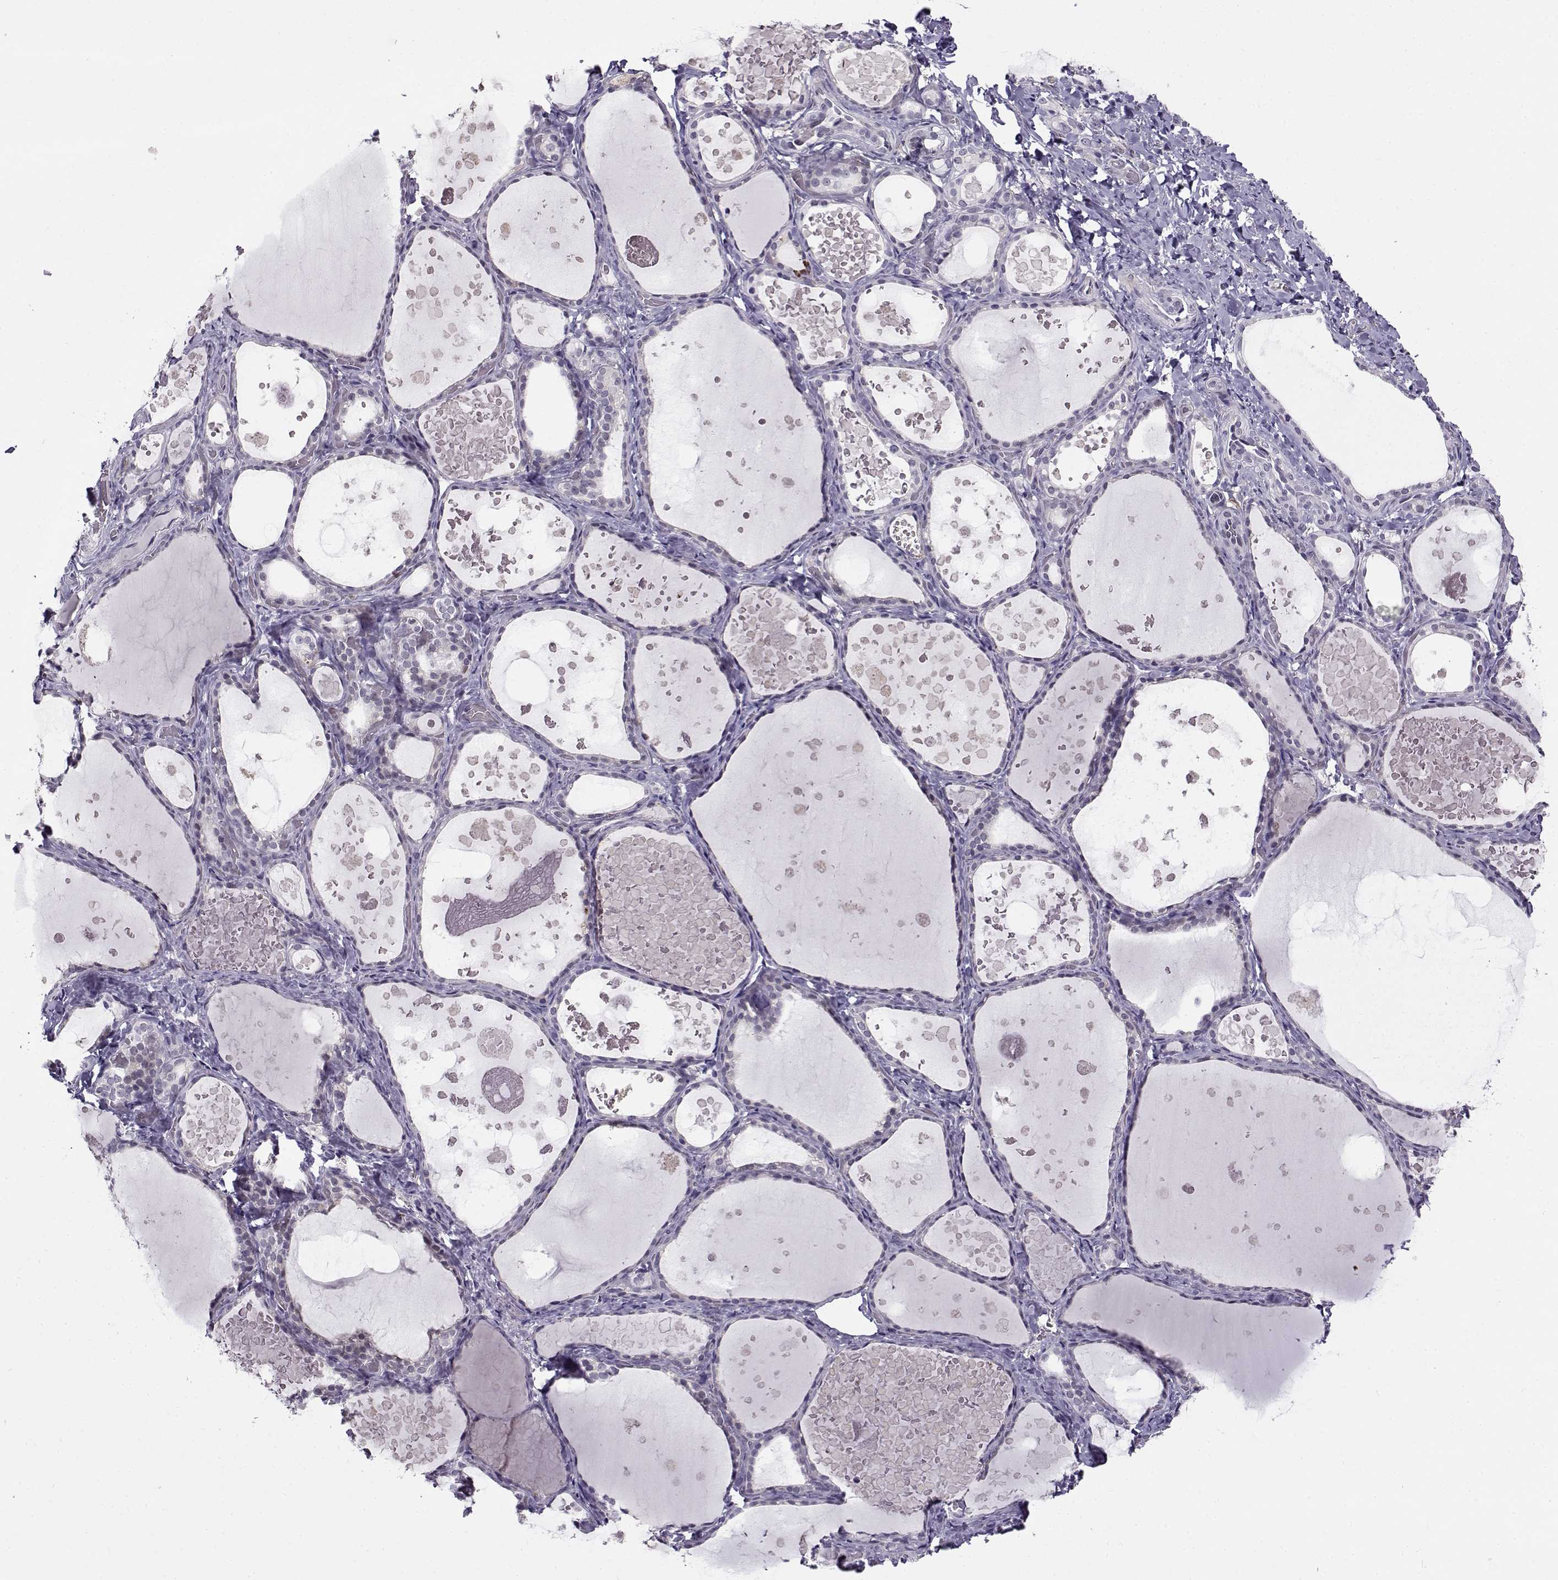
{"staining": {"intensity": "negative", "quantity": "none", "location": "none"}, "tissue": "thyroid gland", "cell_type": "Glandular cells", "image_type": "normal", "snomed": [{"axis": "morphology", "description": "Normal tissue, NOS"}, {"axis": "topography", "description": "Thyroid gland"}], "caption": "Micrograph shows no significant protein expression in glandular cells of benign thyroid gland.", "gene": "BACH1", "patient": {"sex": "female", "age": 56}}